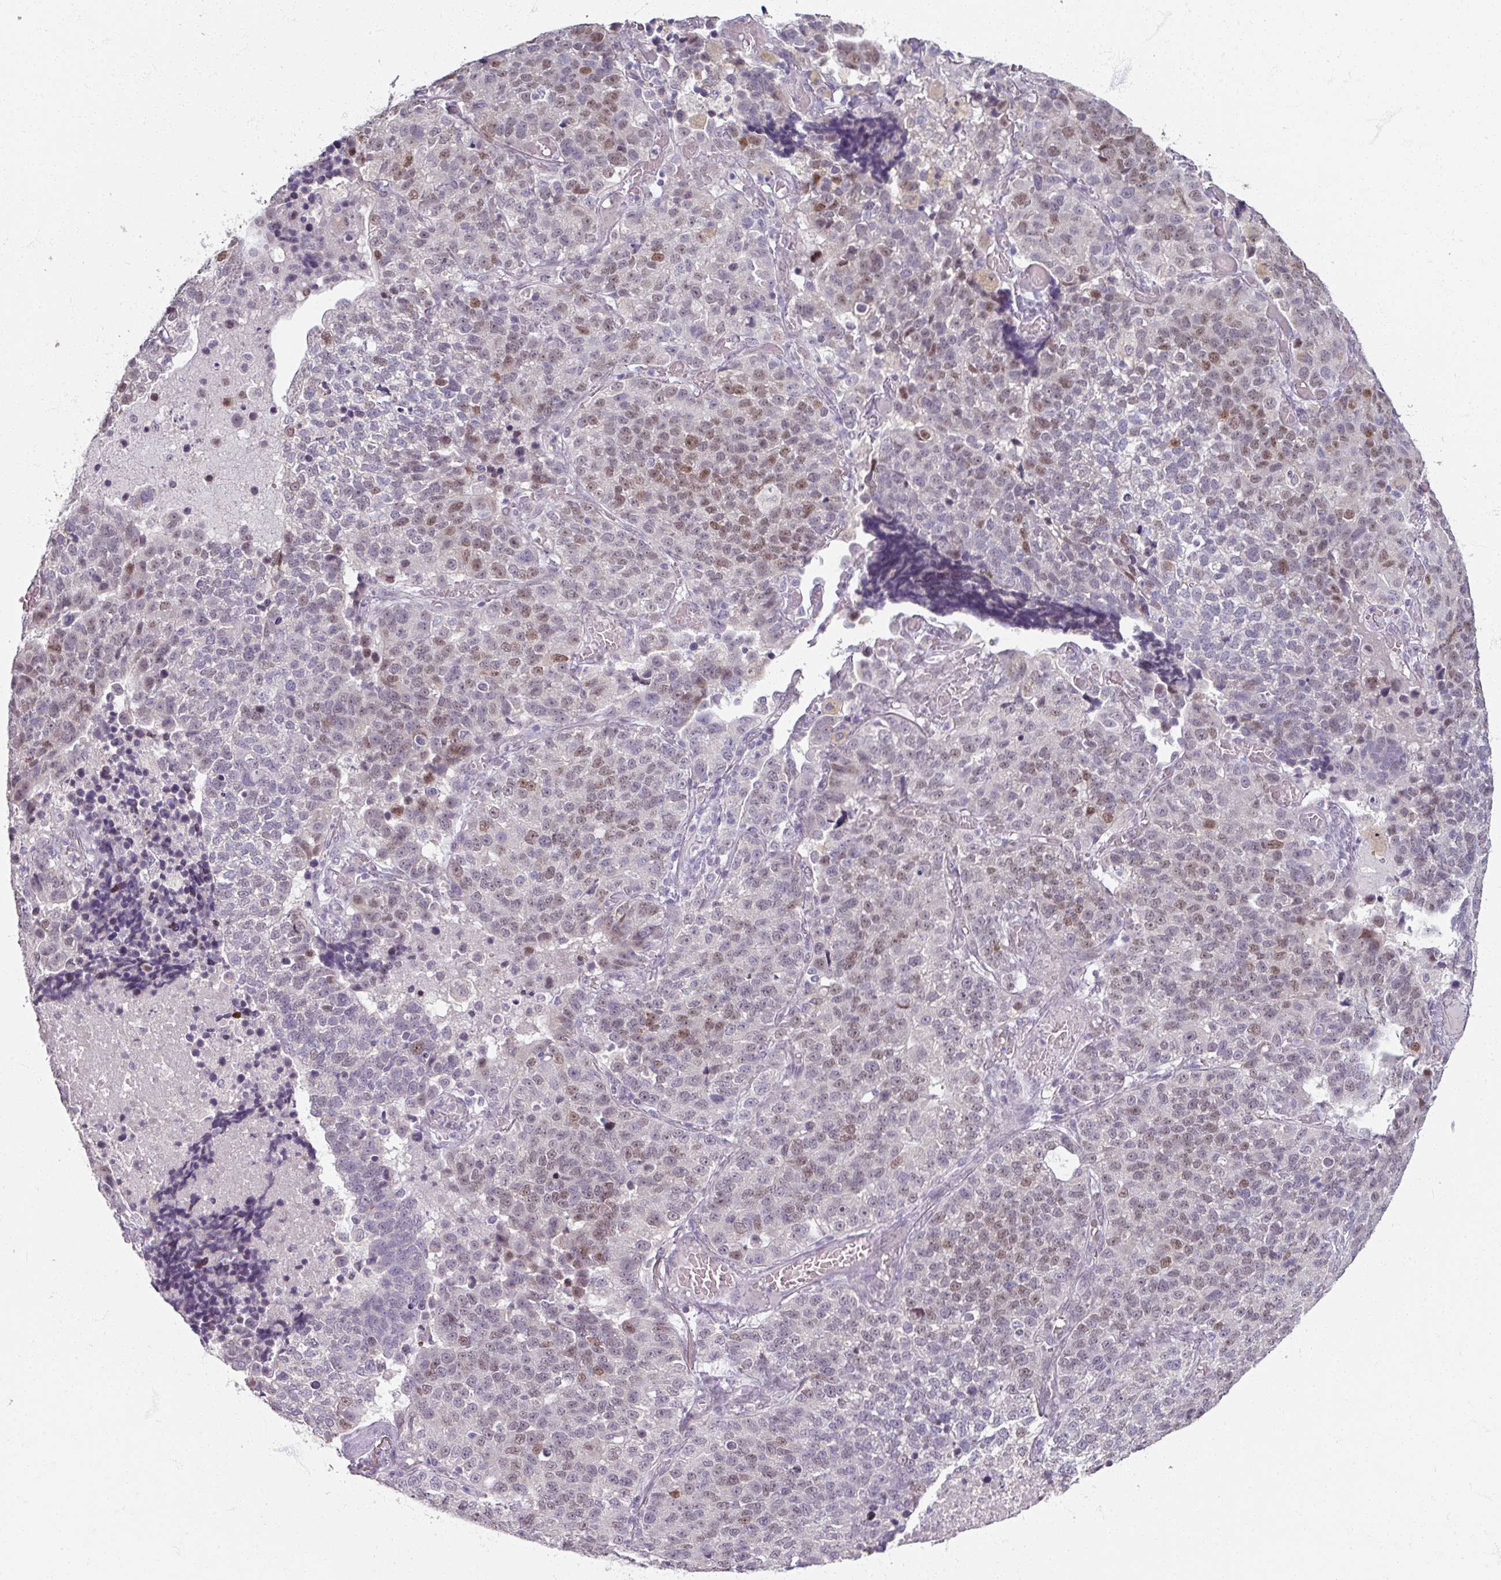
{"staining": {"intensity": "moderate", "quantity": "25%-75%", "location": "nuclear"}, "tissue": "lung cancer", "cell_type": "Tumor cells", "image_type": "cancer", "snomed": [{"axis": "morphology", "description": "Adenocarcinoma, NOS"}, {"axis": "topography", "description": "Lung"}], "caption": "Protein staining of lung cancer (adenocarcinoma) tissue reveals moderate nuclear staining in approximately 25%-75% of tumor cells.", "gene": "SOX11", "patient": {"sex": "male", "age": 49}}